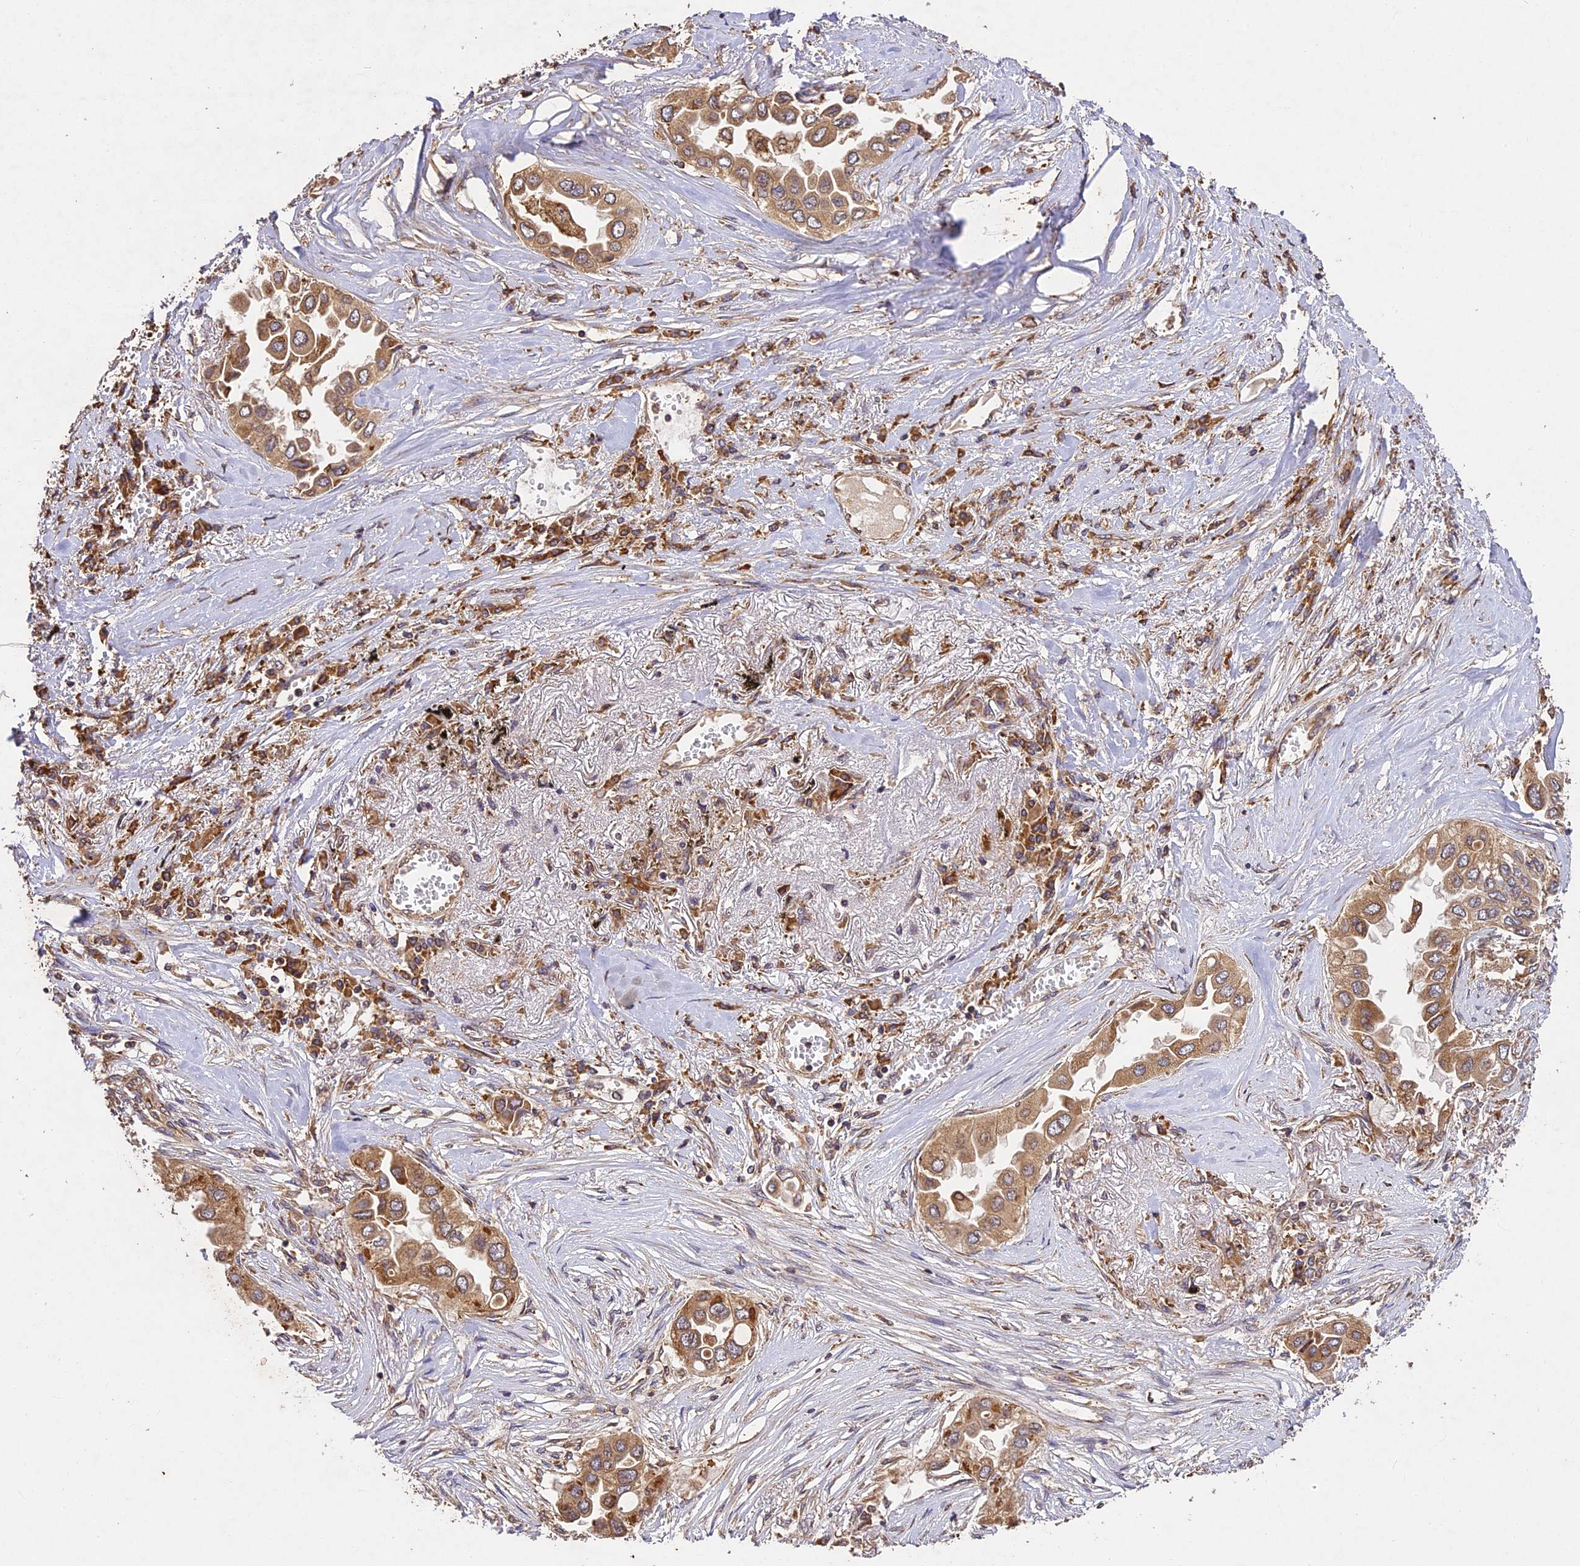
{"staining": {"intensity": "moderate", "quantity": ">75%", "location": "cytoplasmic/membranous"}, "tissue": "lung cancer", "cell_type": "Tumor cells", "image_type": "cancer", "snomed": [{"axis": "morphology", "description": "Adenocarcinoma, NOS"}, {"axis": "topography", "description": "Lung"}], "caption": "Brown immunohistochemical staining in human lung adenocarcinoma shows moderate cytoplasmic/membranous staining in approximately >75% of tumor cells. Using DAB (3,3'-diaminobenzidine) (brown) and hematoxylin (blue) stains, captured at high magnification using brightfield microscopy.", "gene": "BRAP", "patient": {"sex": "female", "age": 76}}